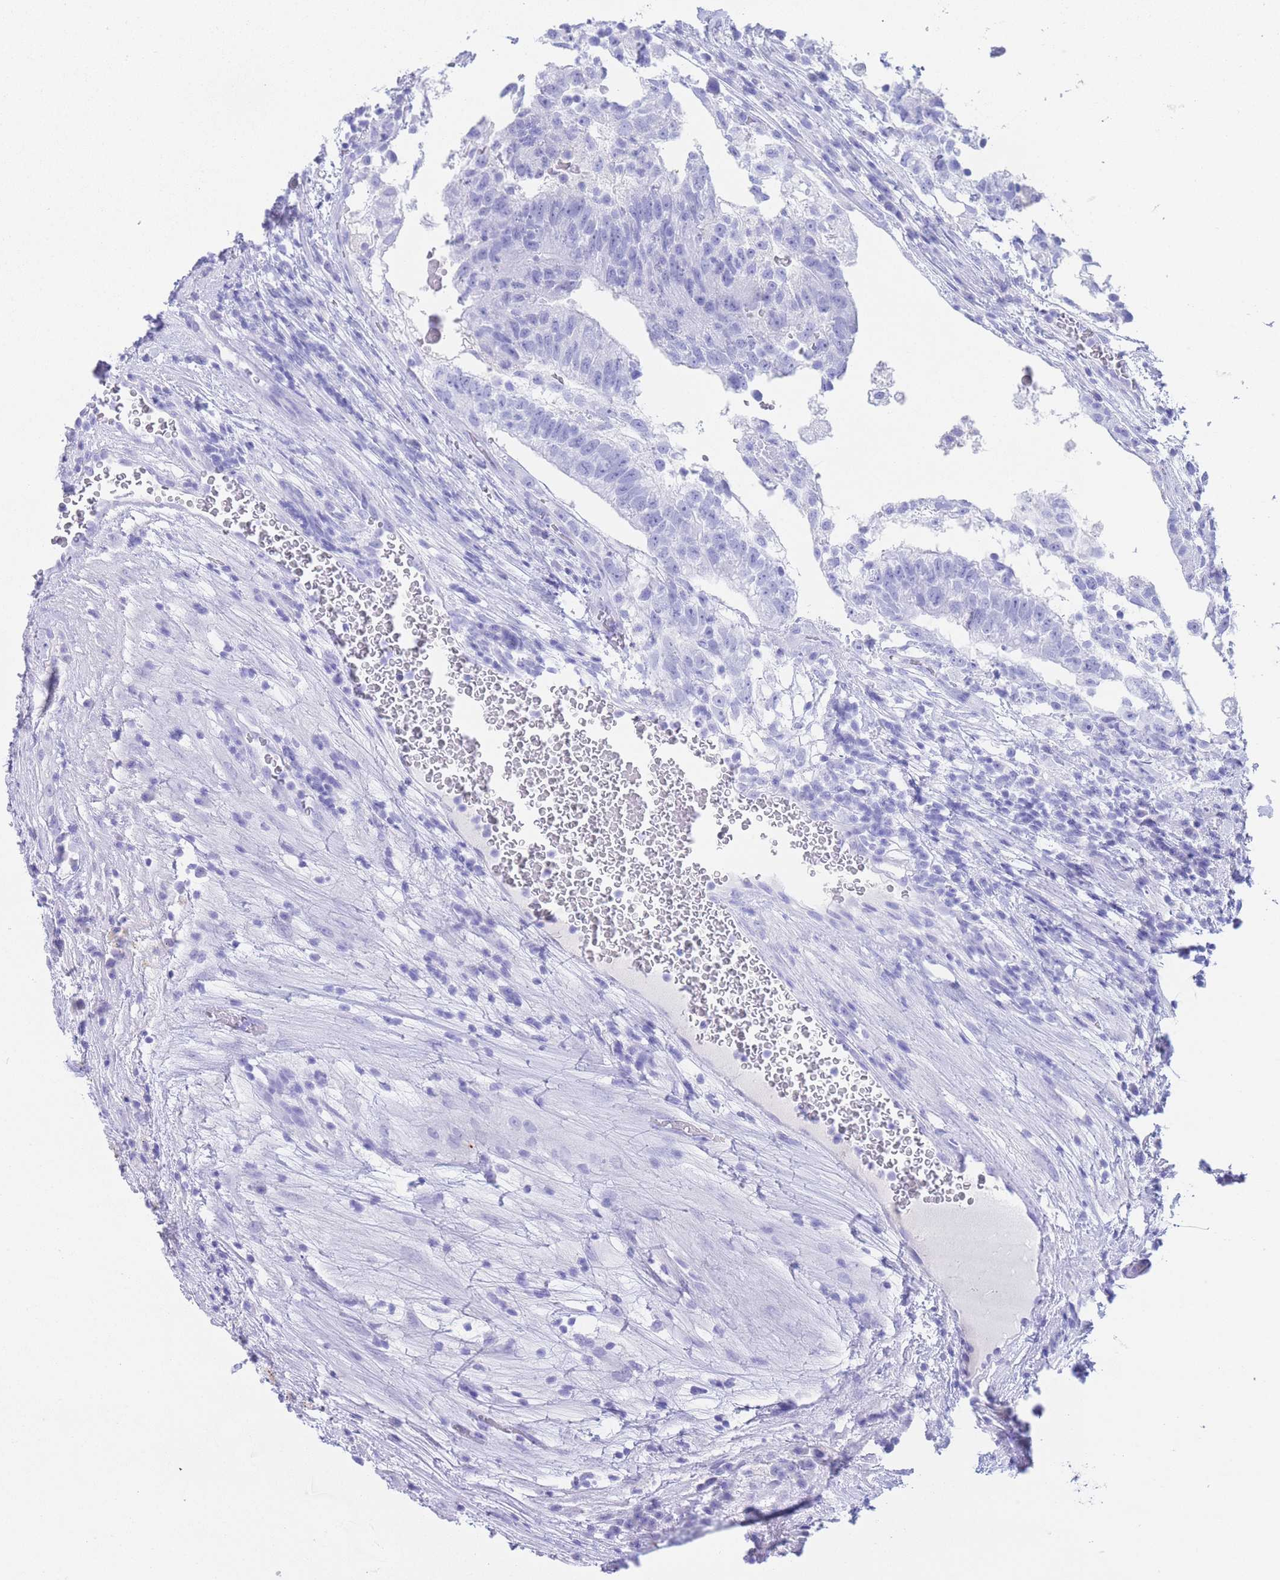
{"staining": {"intensity": "negative", "quantity": "none", "location": "none"}, "tissue": "testis cancer", "cell_type": "Tumor cells", "image_type": "cancer", "snomed": [{"axis": "morphology", "description": "Normal tissue, NOS"}, {"axis": "morphology", "description": "Carcinoma, Embryonal, NOS"}, {"axis": "topography", "description": "Testis"}], "caption": "Tumor cells show no significant protein staining in testis embryonal carcinoma. (DAB (3,3'-diaminobenzidine) IHC visualized using brightfield microscopy, high magnification).", "gene": "SLCO1B3", "patient": {"sex": "male", "age": 32}}